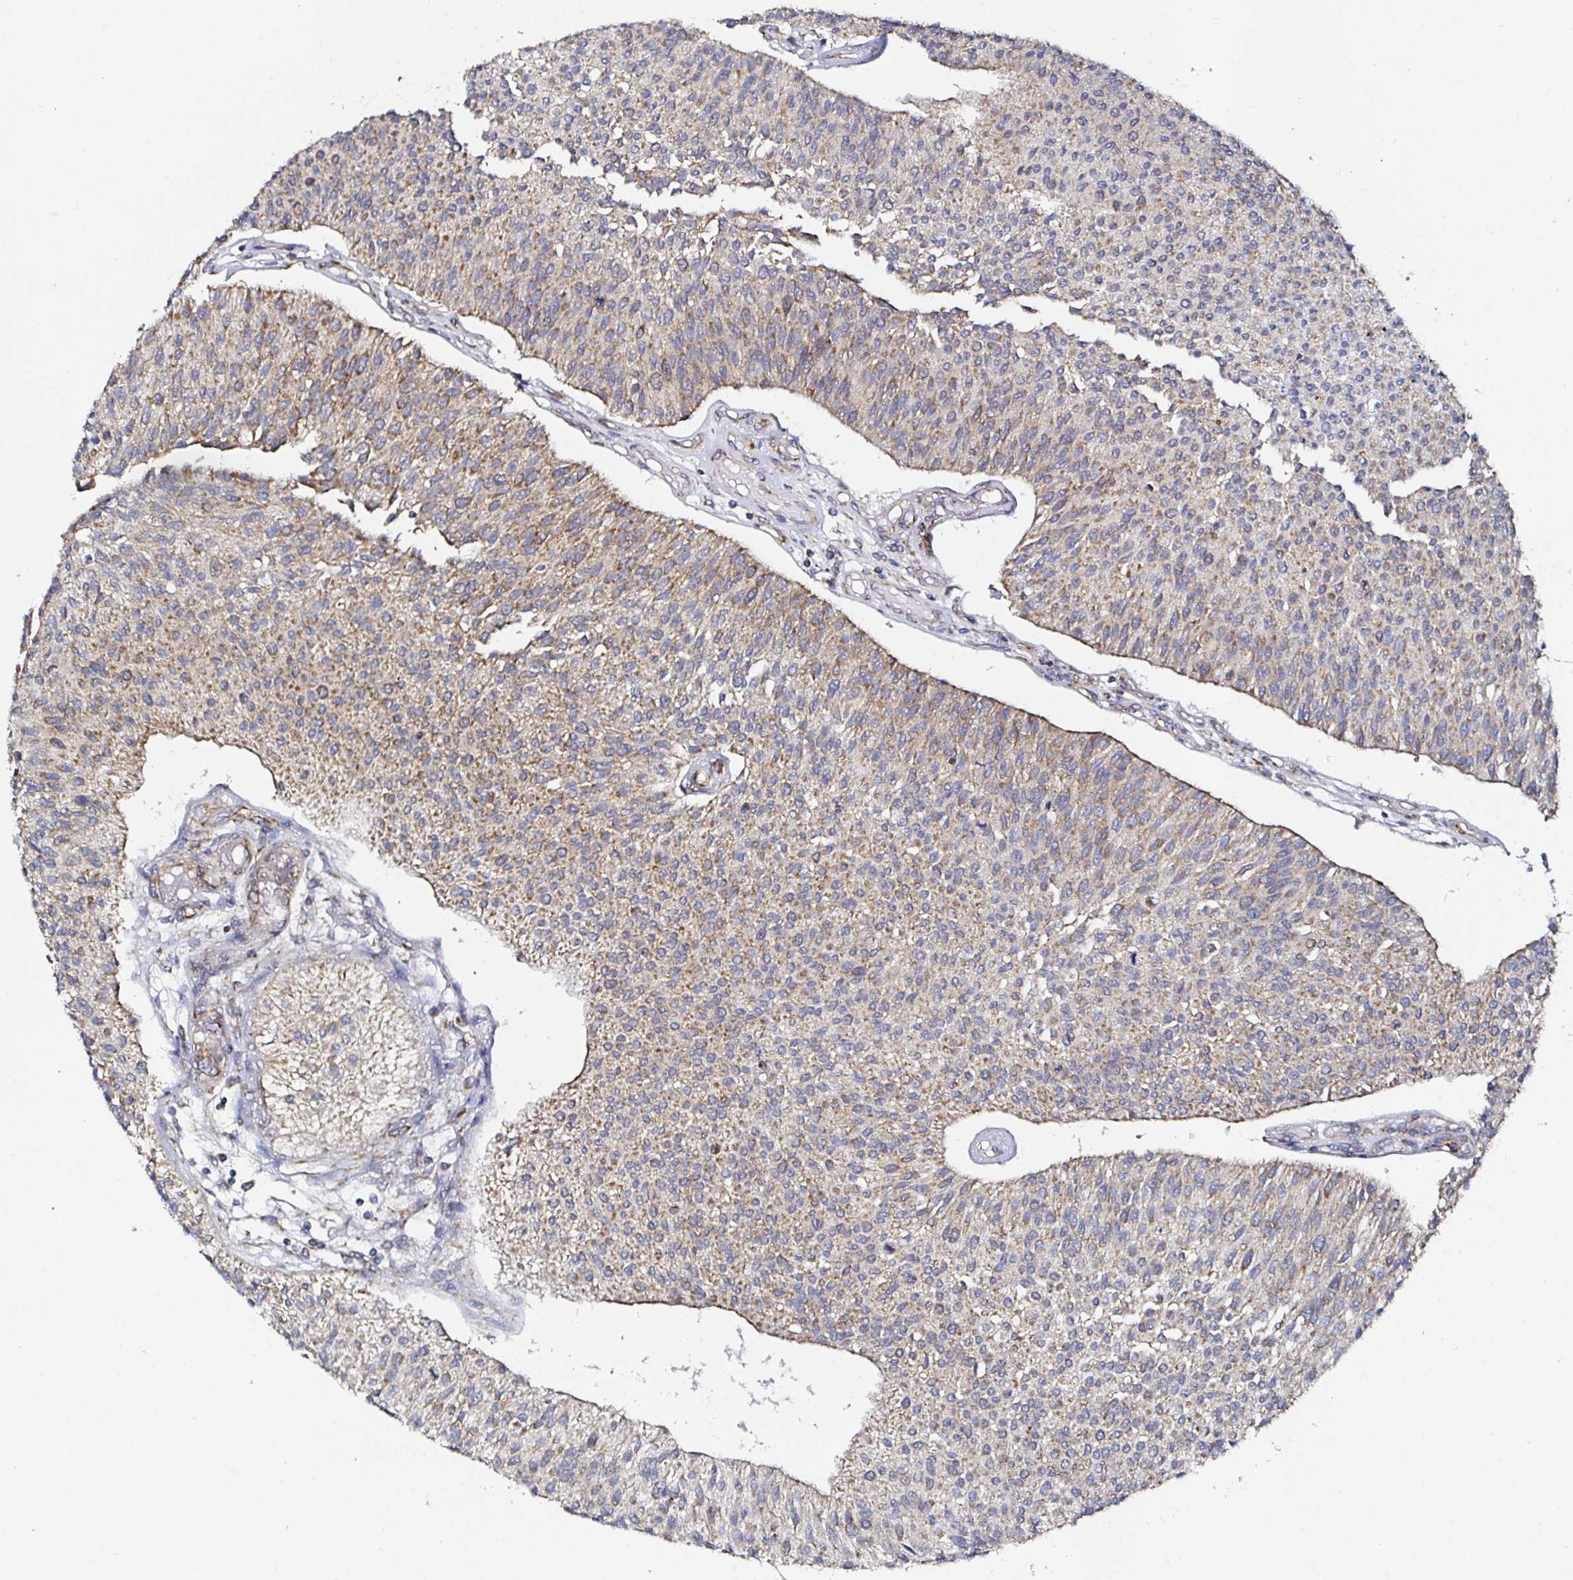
{"staining": {"intensity": "moderate", "quantity": ">75%", "location": "cytoplasmic/membranous"}, "tissue": "urothelial cancer", "cell_type": "Tumor cells", "image_type": "cancer", "snomed": [{"axis": "morphology", "description": "Urothelial carcinoma, NOS"}, {"axis": "topography", "description": "Urinary bladder"}], "caption": "Immunohistochemical staining of human transitional cell carcinoma reveals medium levels of moderate cytoplasmic/membranous protein positivity in approximately >75% of tumor cells. The staining was performed using DAB, with brown indicating positive protein expression. Nuclei are stained blue with hematoxylin.", "gene": "ATAD3B", "patient": {"sex": "male", "age": 55}}